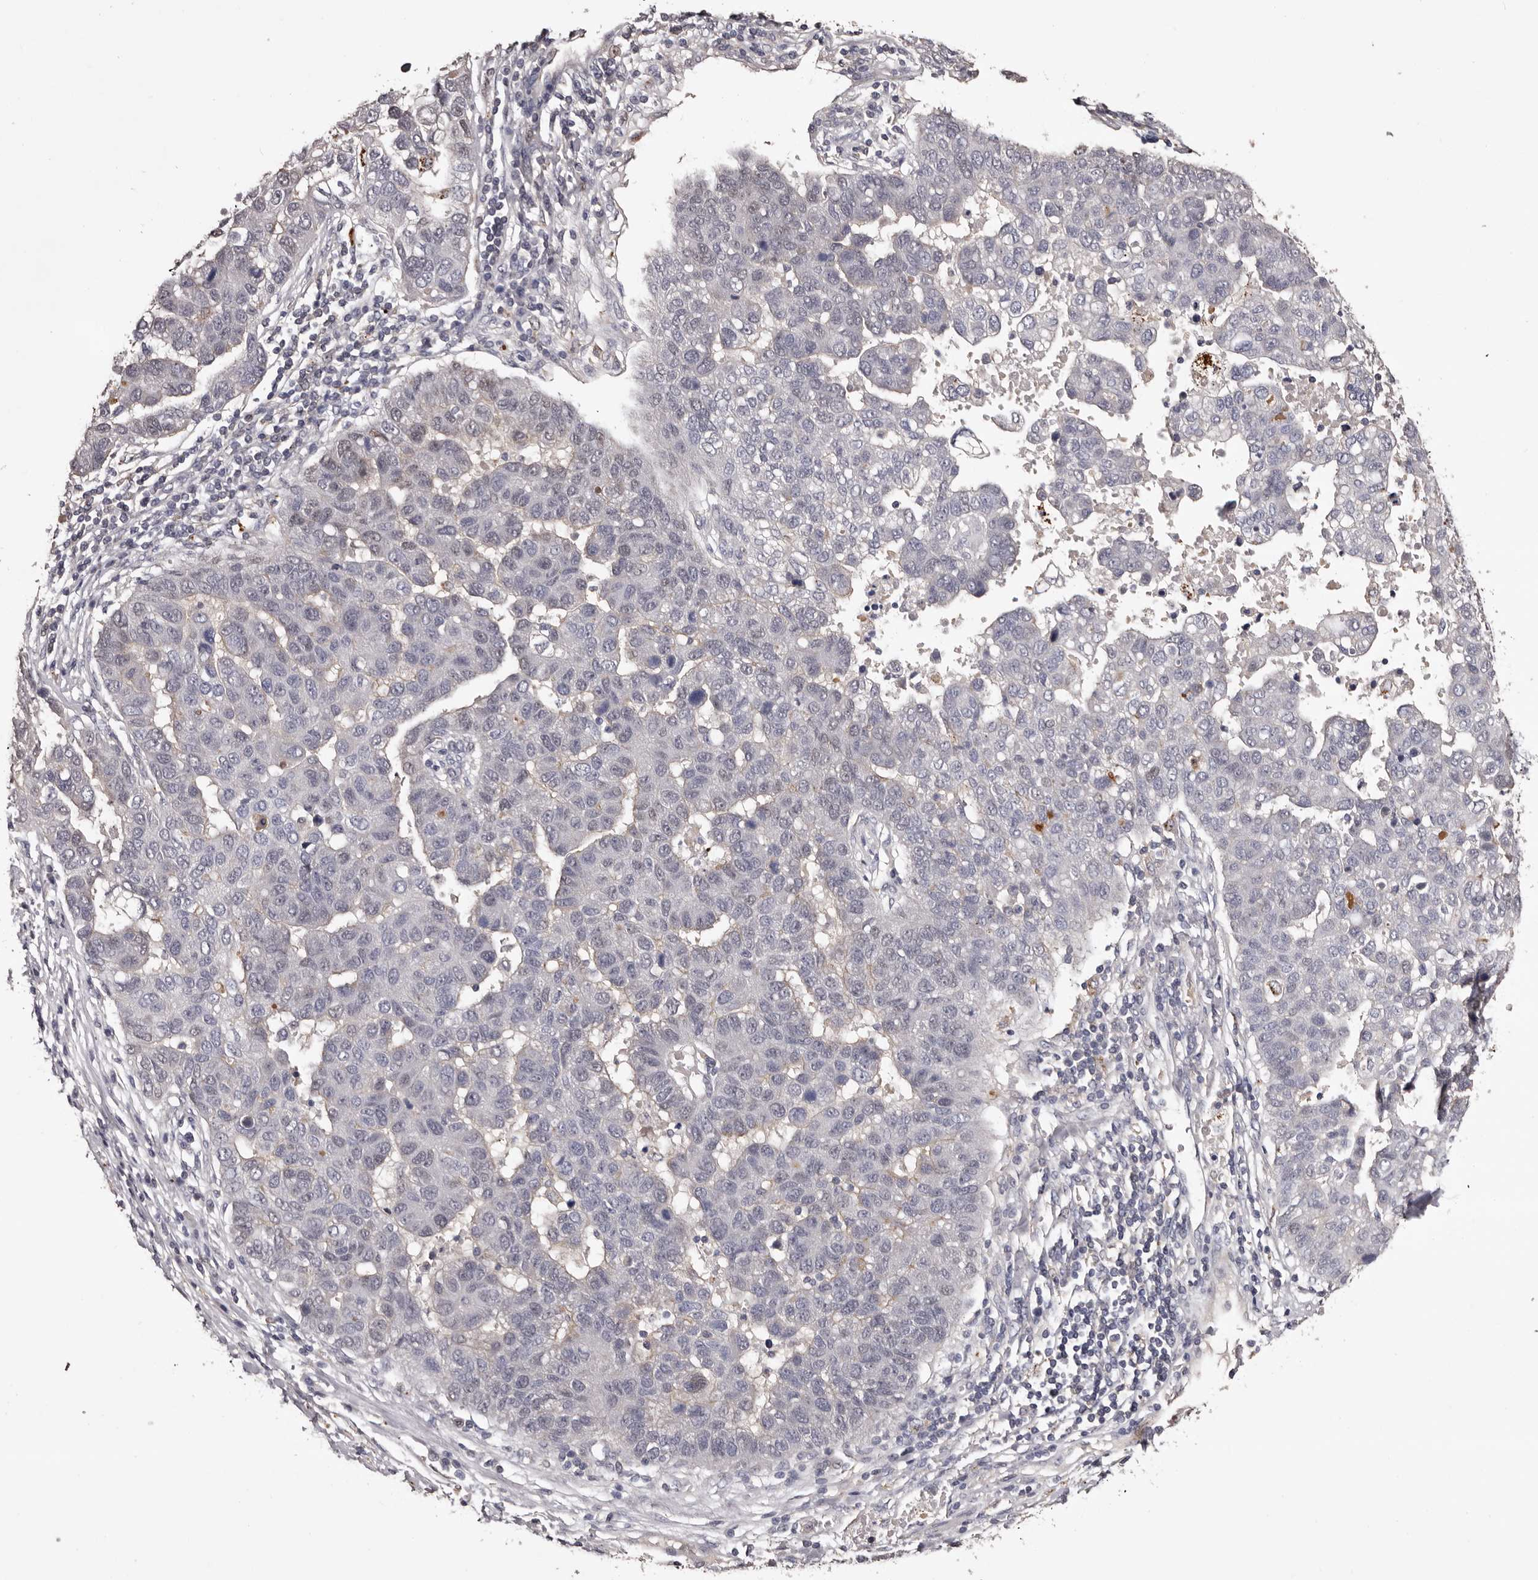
{"staining": {"intensity": "negative", "quantity": "none", "location": "none"}, "tissue": "pancreatic cancer", "cell_type": "Tumor cells", "image_type": "cancer", "snomed": [{"axis": "morphology", "description": "Adenocarcinoma, NOS"}, {"axis": "topography", "description": "Pancreas"}], "caption": "Immunohistochemistry (IHC) photomicrograph of neoplastic tissue: pancreatic cancer stained with DAB reveals no significant protein staining in tumor cells.", "gene": "SLC10A4", "patient": {"sex": "female", "age": 61}}